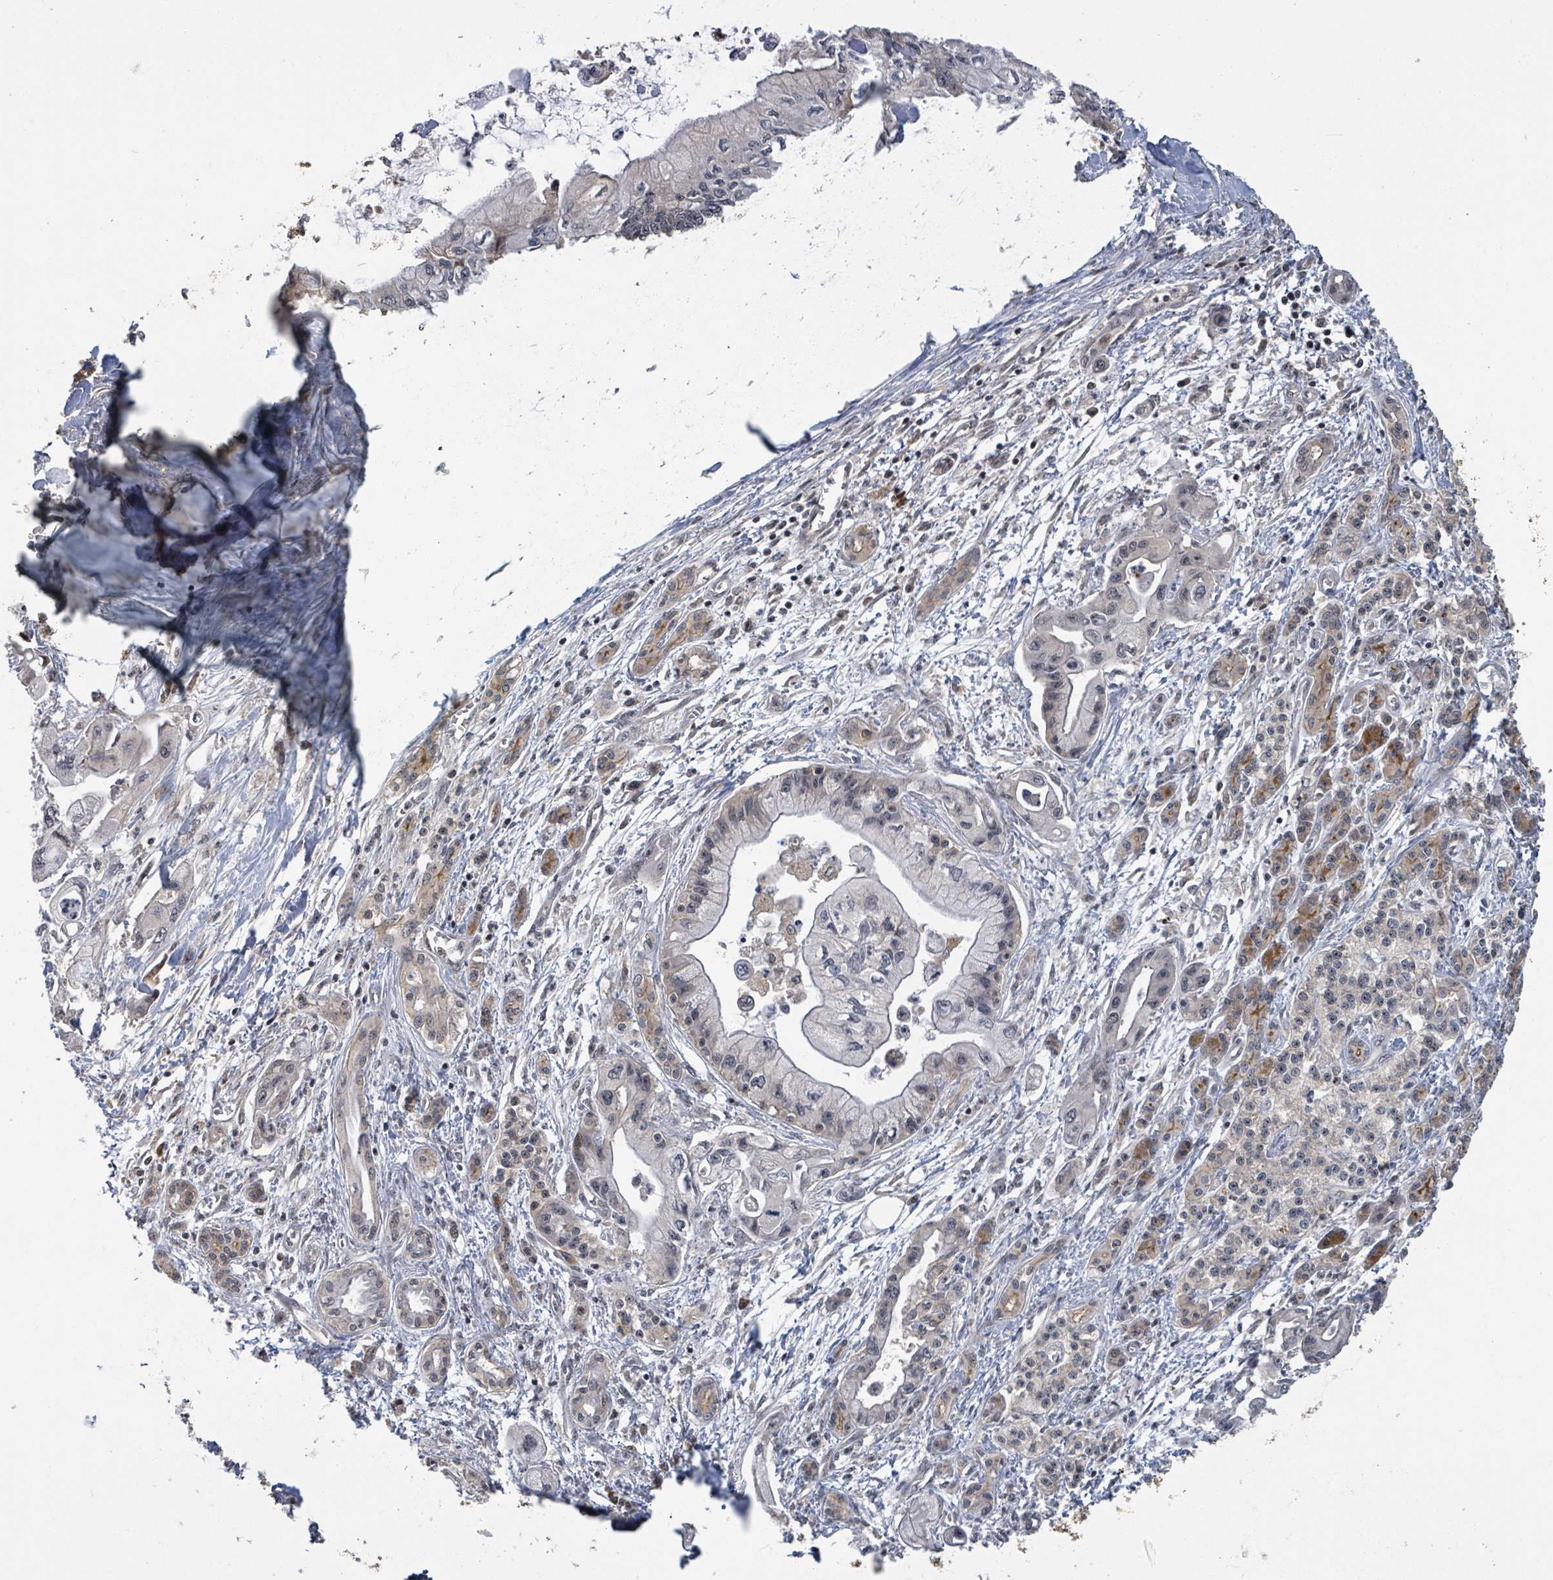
{"staining": {"intensity": "weak", "quantity": "<25%", "location": "nuclear"}, "tissue": "pancreatic cancer", "cell_type": "Tumor cells", "image_type": "cancer", "snomed": [{"axis": "morphology", "description": "Adenocarcinoma, NOS"}, {"axis": "topography", "description": "Pancreas"}], "caption": "The image exhibits no staining of tumor cells in pancreatic cancer.", "gene": "ZBTB14", "patient": {"sex": "male", "age": 61}}